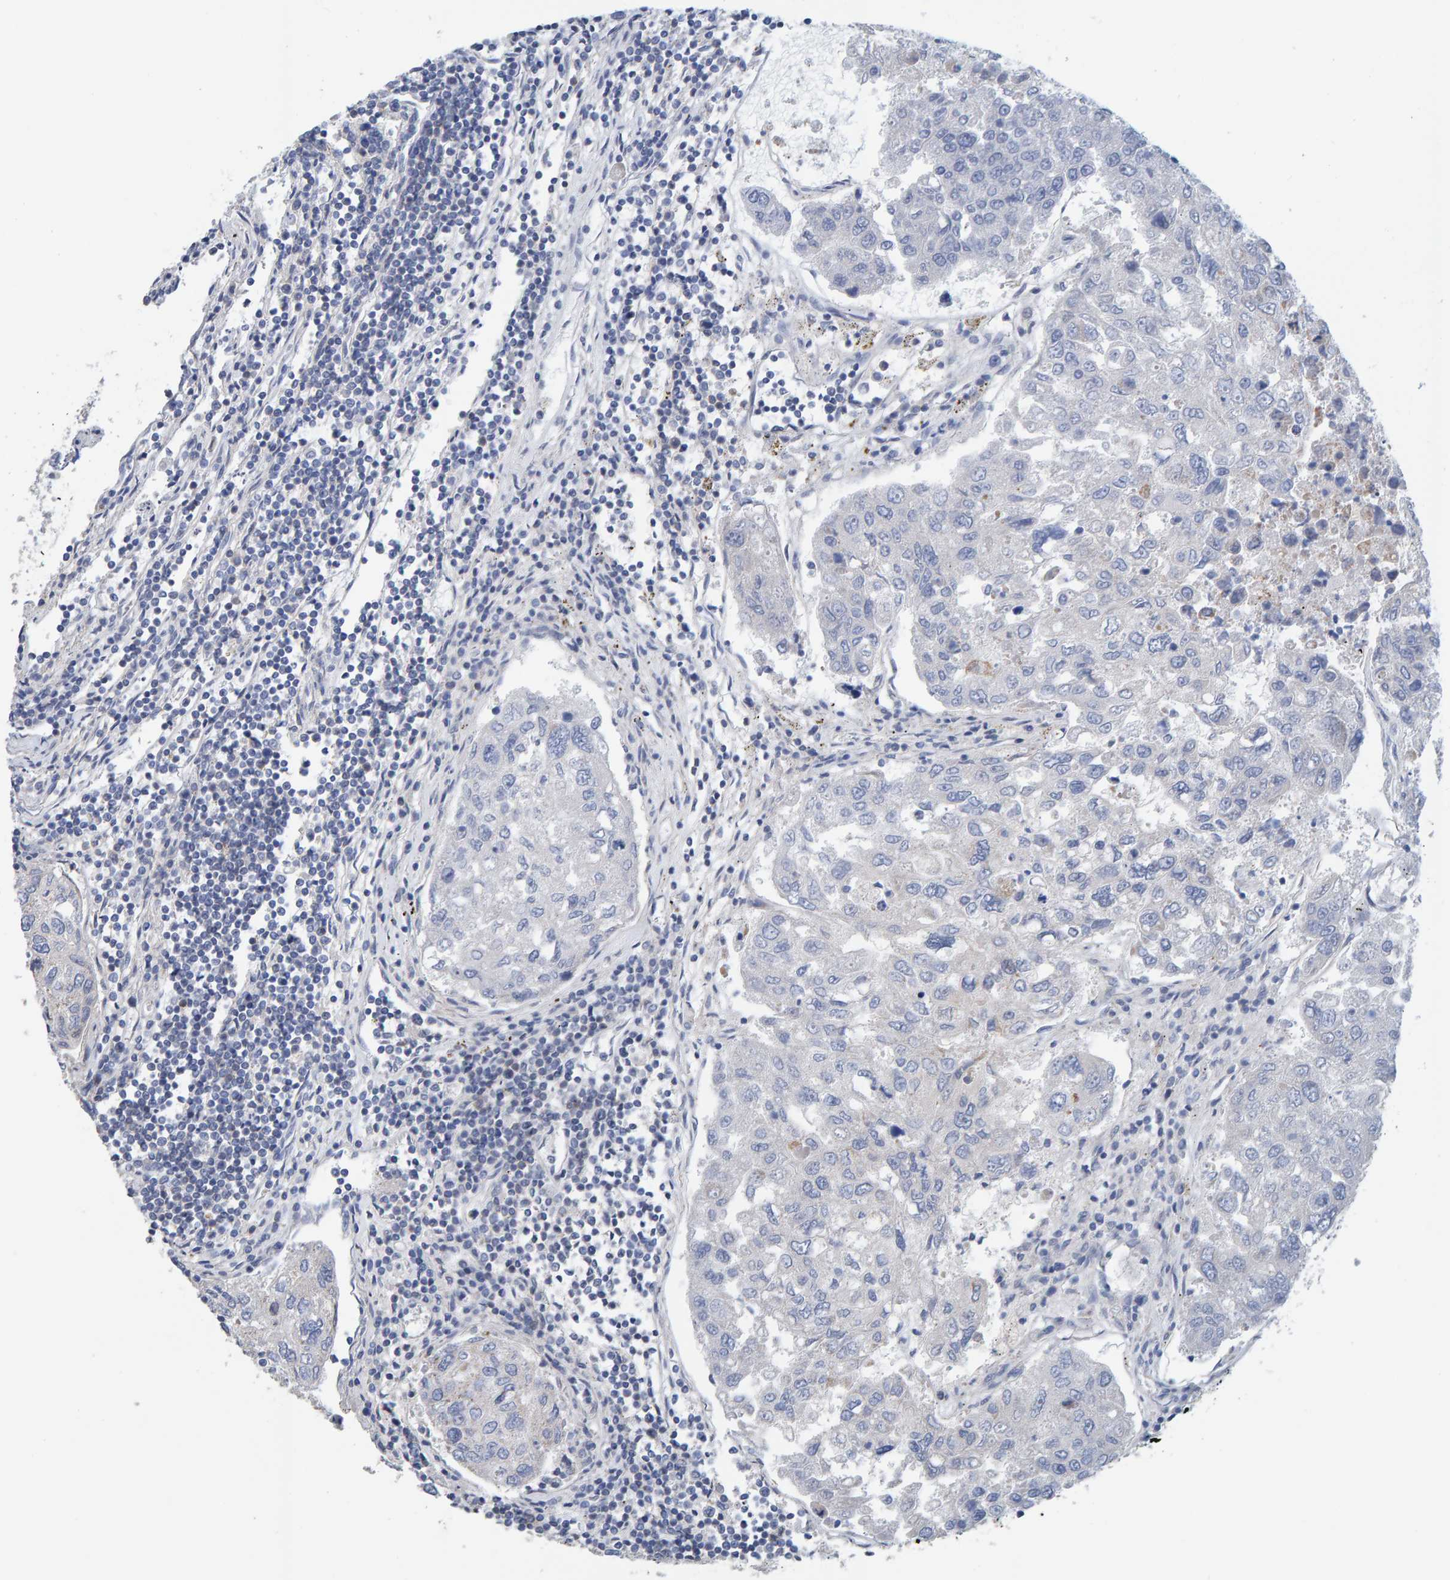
{"staining": {"intensity": "negative", "quantity": "none", "location": "none"}, "tissue": "urothelial cancer", "cell_type": "Tumor cells", "image_type": "cancer", "snomed": [{"axis": "morphology", "description": "Urothelial carcinoma, High grade"}, {"axis": "topography", "description": "Lymph node"}, {"axis": "topography", "description": "Urinary bladder"}], "caption": "IHC image of high-grade urothelial carcinoma stained for a protein (brown), which demonstrates no positivity in tumor cells.", "gene": "RGP1", "patient": {"sex": "male", "age": 51}}